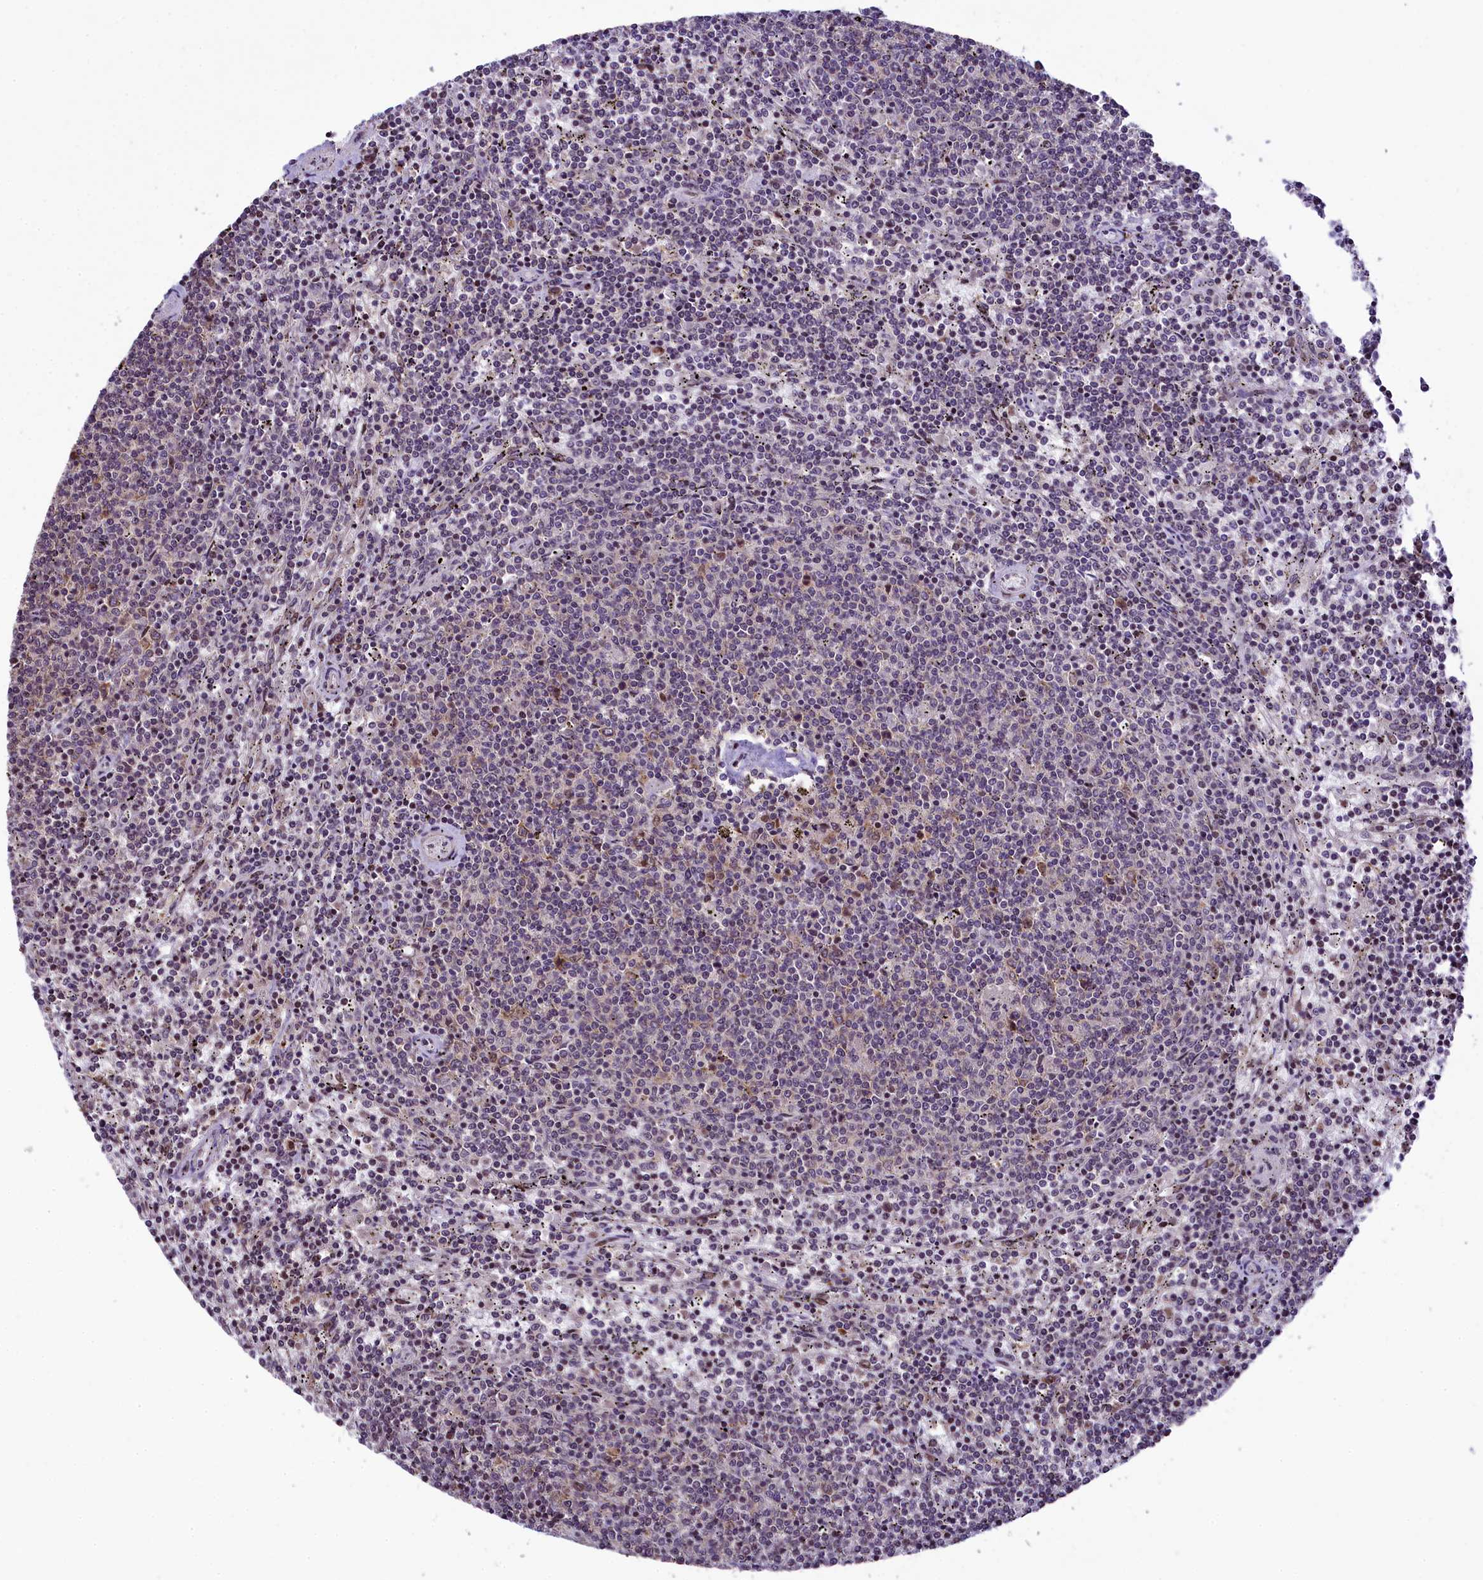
{"staining": {"intensity": "negative", "quantity": "none", "location": "none"}, "tissue": "lymphoma", "cell_type": "Tumor cells", "image_type": "cancer", "snomed": [{"axis": "morphology", "description": "Malignant lymphoma, non-Hodgkin's type, Low grade"}, {"axis": "topography", "description": "Spleen"}], "caption": "A photomicrograph of lymphoma stained for a protein demonstrates no brown staining in tumor cells.", "gene": "RBBP8", "patient": {"sex": "female", "age": 50}}